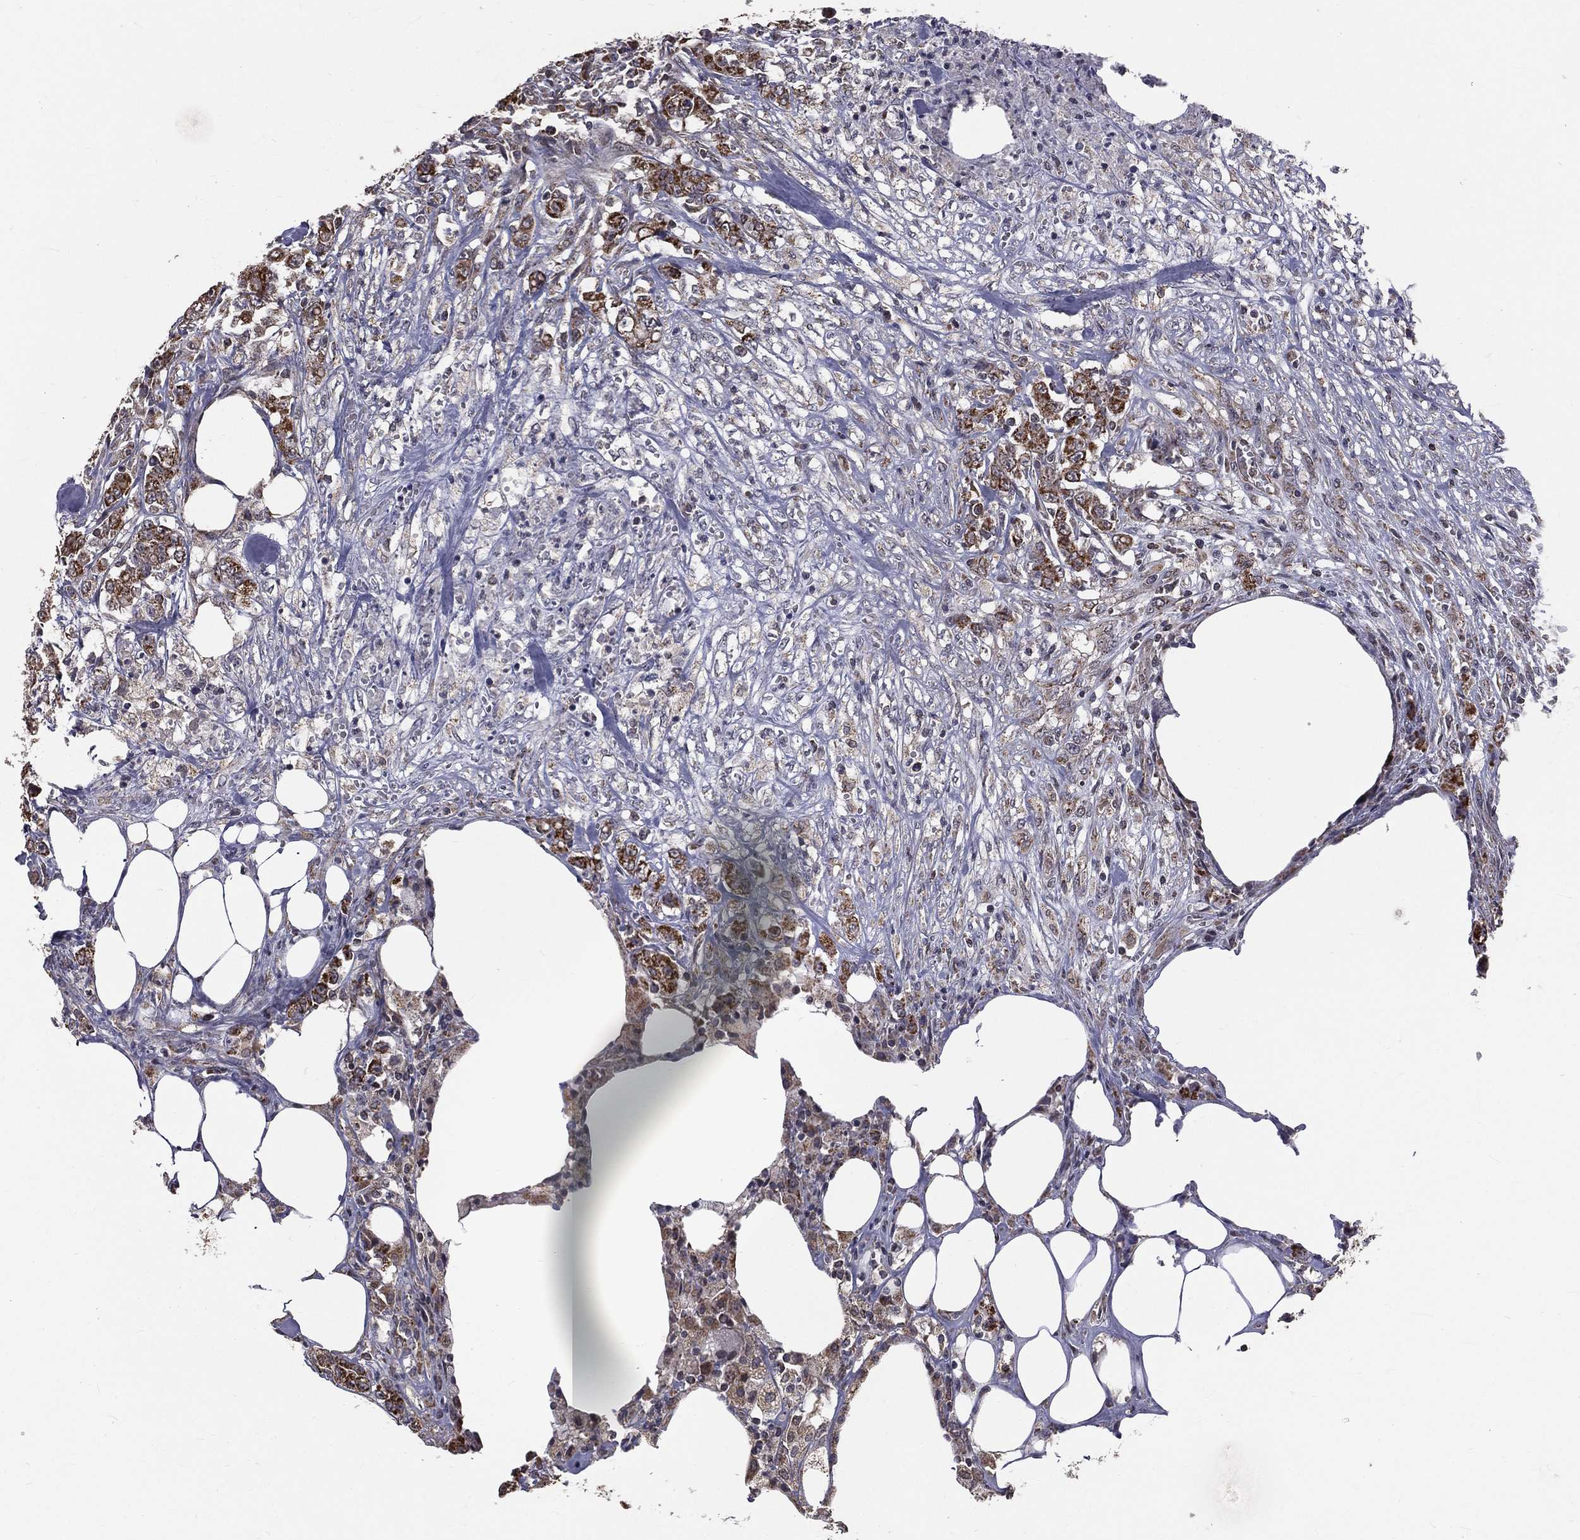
{"staining": {"intensity": "strong", "quantity": "<25%", "location": "cytoplasmic/membranous"}, "tissue": "colorectal cancer", "cell_type": "Tumor cells", "image_type": "cancer", "snomed": [{"axis": "morphology", "description": "Adenocarcinoma, NOS"}, {"axis": "topography", "description": "Colon"}], "caption": "Colorectal cancer tissue demonstrates strong cytoplasmic/membranous positivity in about <25% of tumor cells", "gene": "MRPL46", "patient": {"sex": "female", "age": 48}}